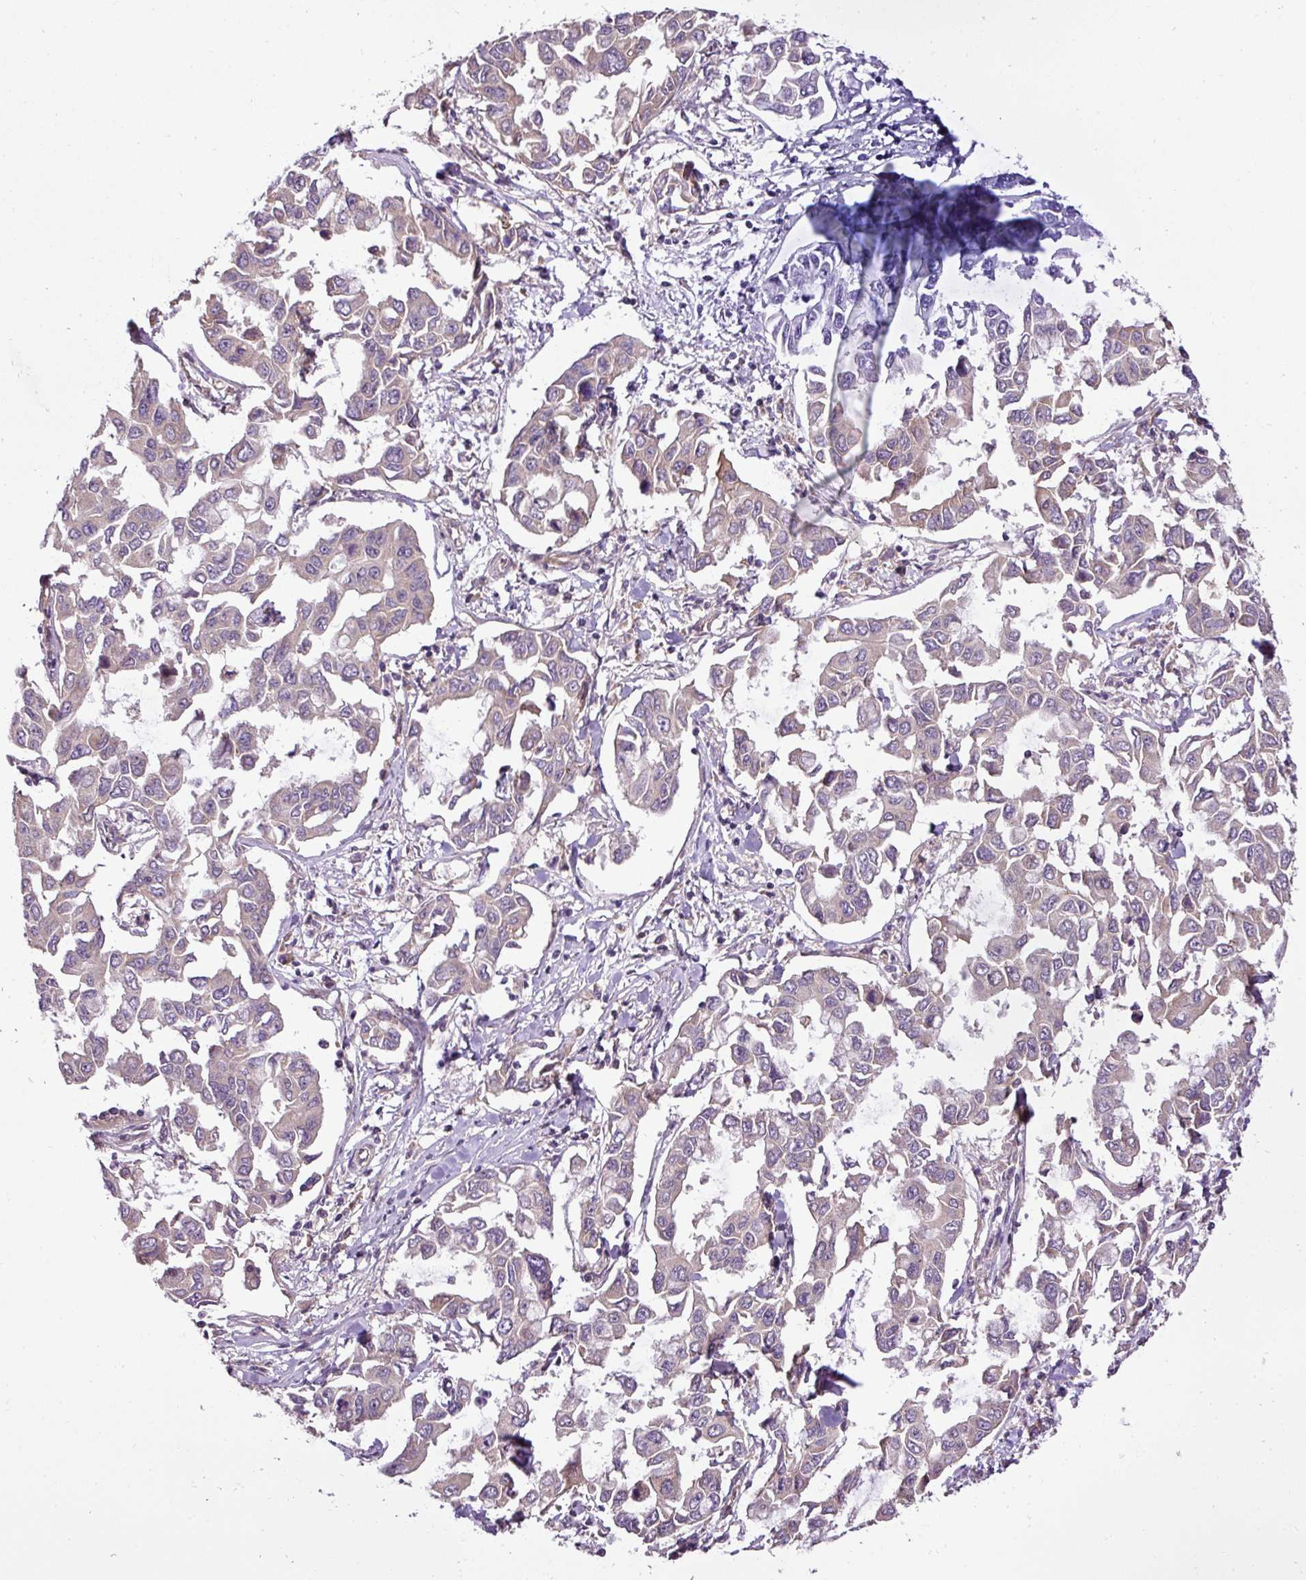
{"staining": {"intensity": "weak", "quantity": "25%-75%", "location": "cytoplasmic/membranous,nuclear"}, "tissue": "lung cancer", "cell_type": "Tumor cells", "image_type": "cancer", "snomed": [{"axis": "morphology", "description": "Adenocarcinoma, NOS"}, {"axis": "topography", "description": "Lung"}], "caption": "A low amount of weak cytoplasmic/membranous and nuclear staining is present in approximately 25%-75% of tumor cells in lung cancer tissue.", "gene": "COX18", "patient": {"sex": "male", "age": 64}}